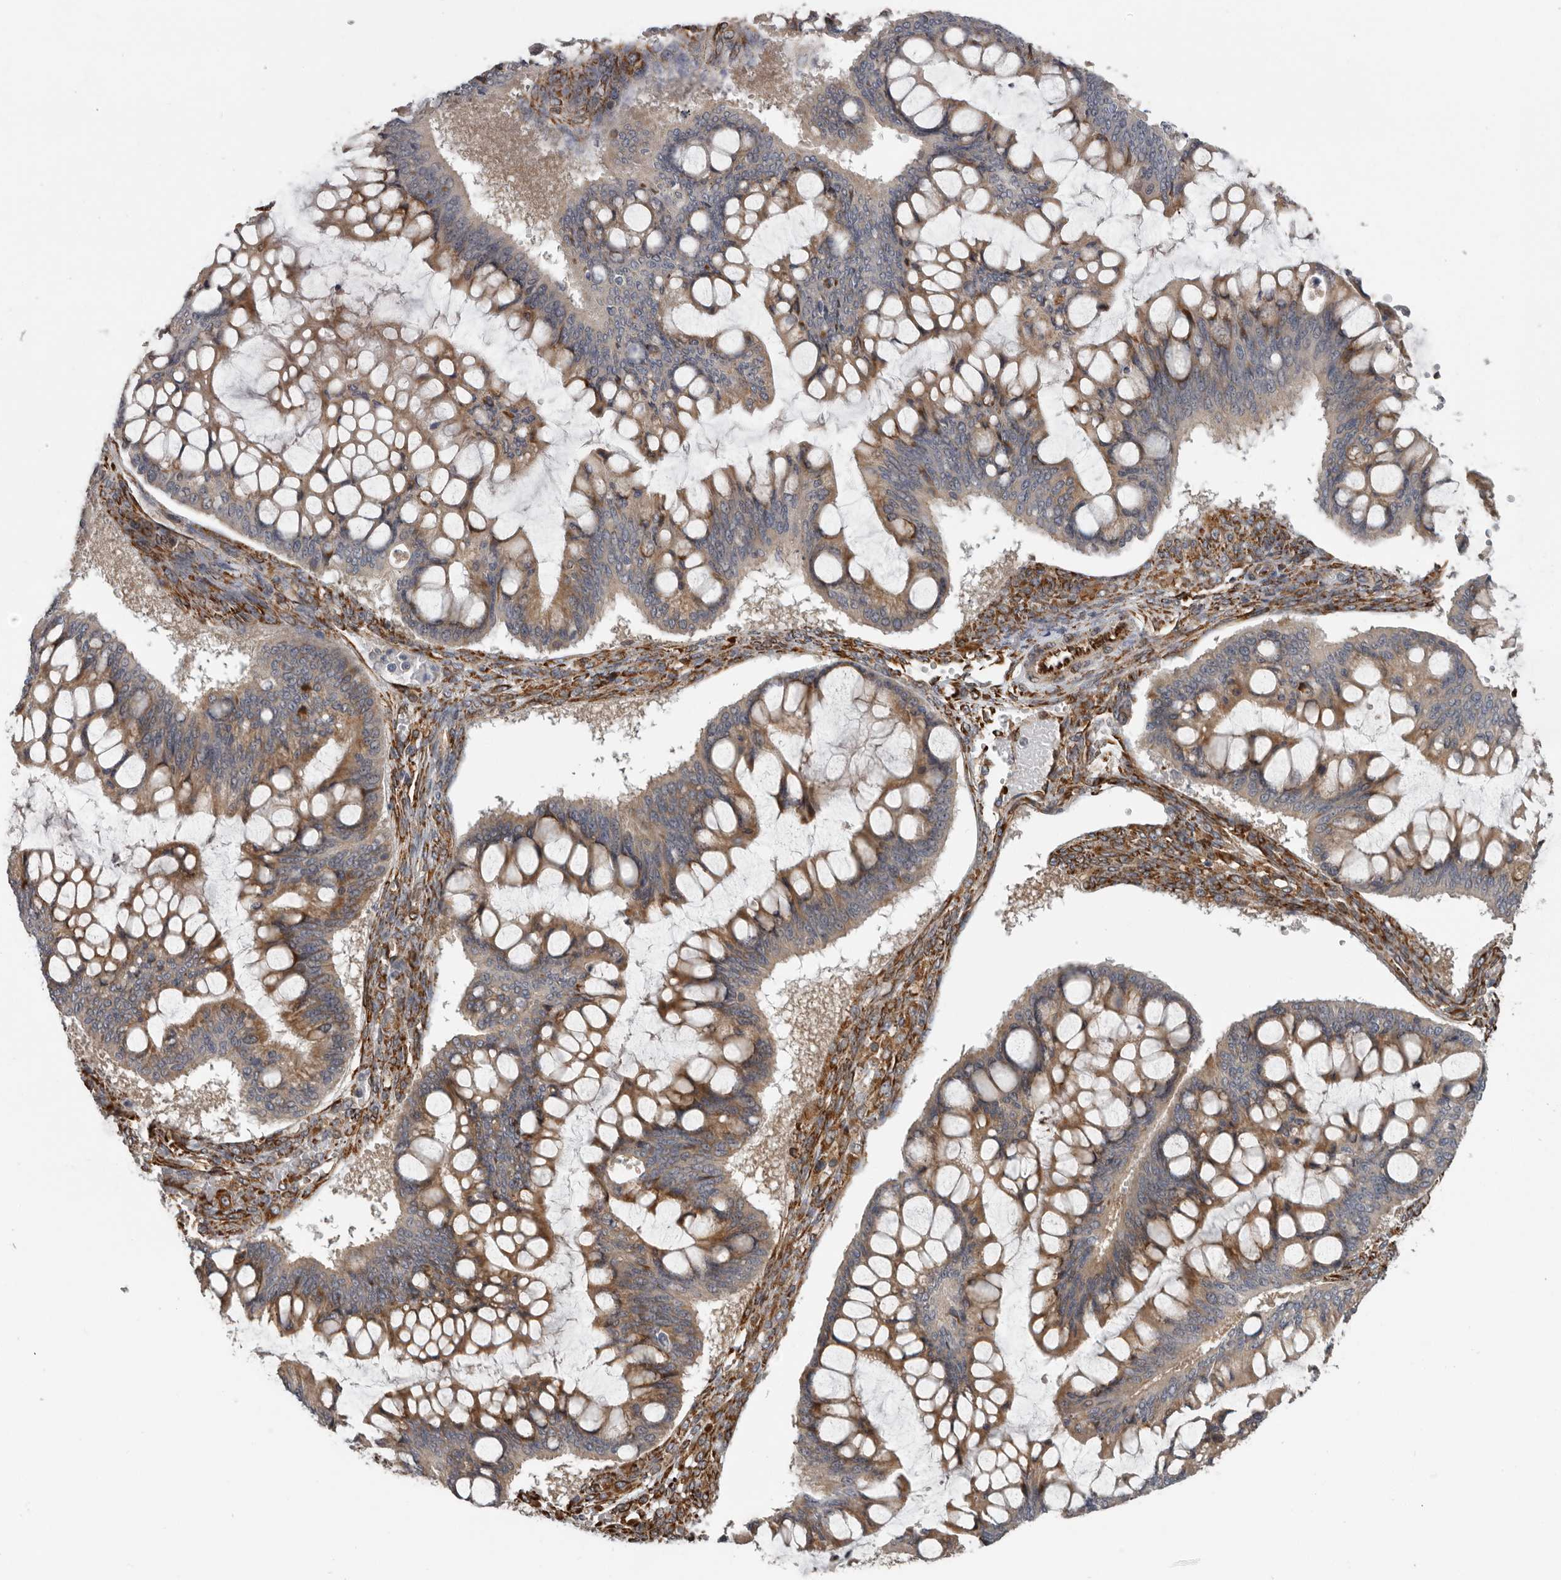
{"staining": {"intensity": "weak", "quantity": ">75%", "location": "cytoplasmic/membranous"}, "tissue": "ovarian cancer", "cell_type": "Tumor cells", "image_type": "cancer", "snomed": [{"axis": "morphology", "description": "Cystadenocarcinoma, mucinous, NOS"}, {"axis": "topography", "description": "Ovary"}], "caption": "Ovarian cancer (mucinous cystadenocarcinoma) stained with immunohistochemistry shows weak cytoplasmic/membranous positivity in approximately >75% of tumor cells.", "gene": "CEP350", "patient": {"sex": "female", "age": 73}}